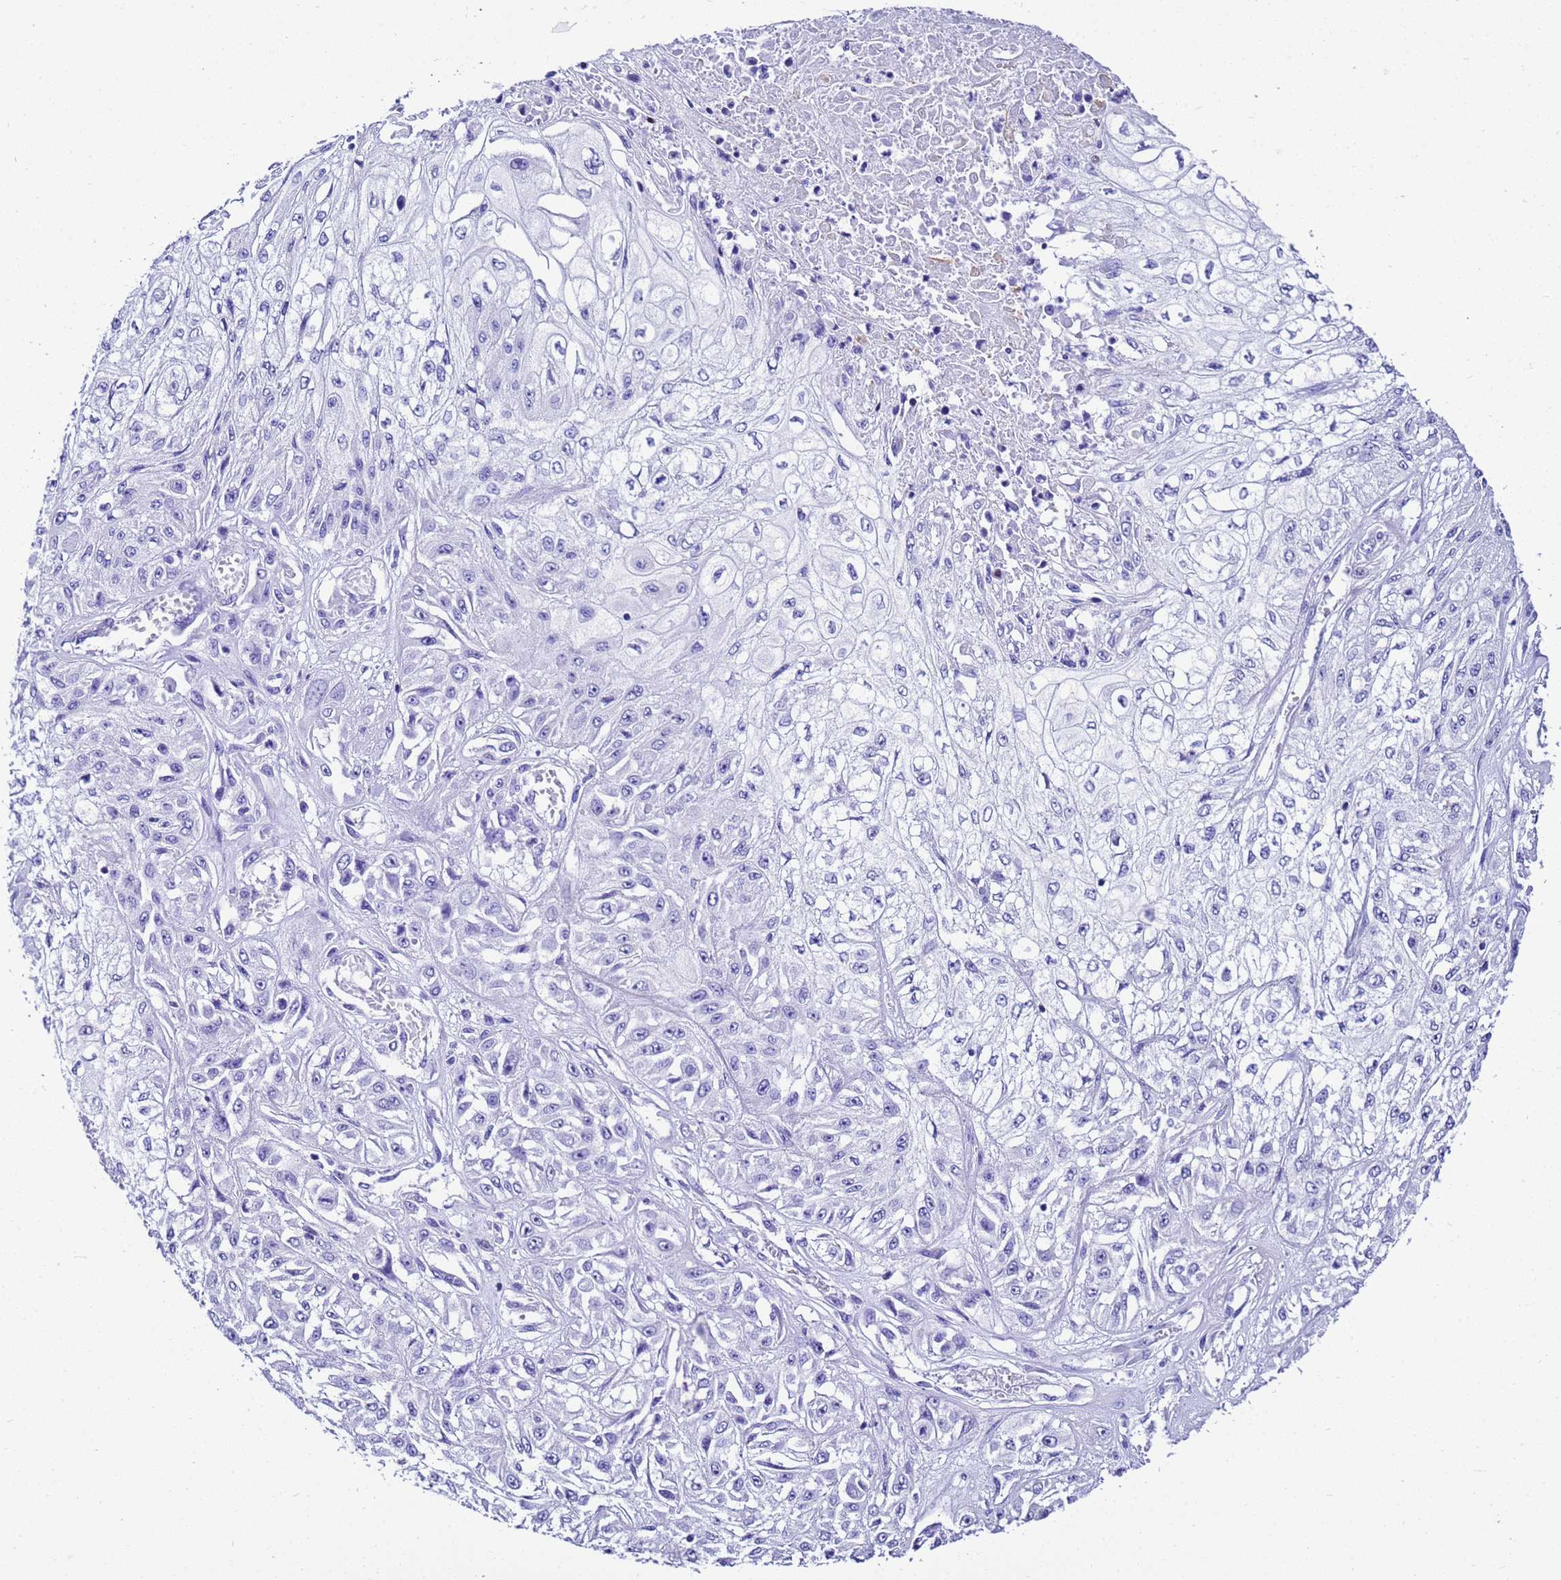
{"staining": {"intensity": "negative", "quantity": "none", "location": "none"}, "tissue": "skin cancer", "cell_type": "Tumor cells", "image_type": "cancer", "snomed": [{"axis": "morphology", "description": "Squamous cell carcinoma, NOS"}, {"axis": "morphology", "description": "Squamous cell carcinoma, metastatic, NOS"}, {"axis": "topography", "description": "Skin"}, {"axis": "topography", "description": "Lymph node"}], "caption": "This is an immunohistochemistry (IHC) image of human skin cancer. There is no expression in tumor cells.", "gene": "UGT2B10", "patient": {"sex": "male", "age": 75}}